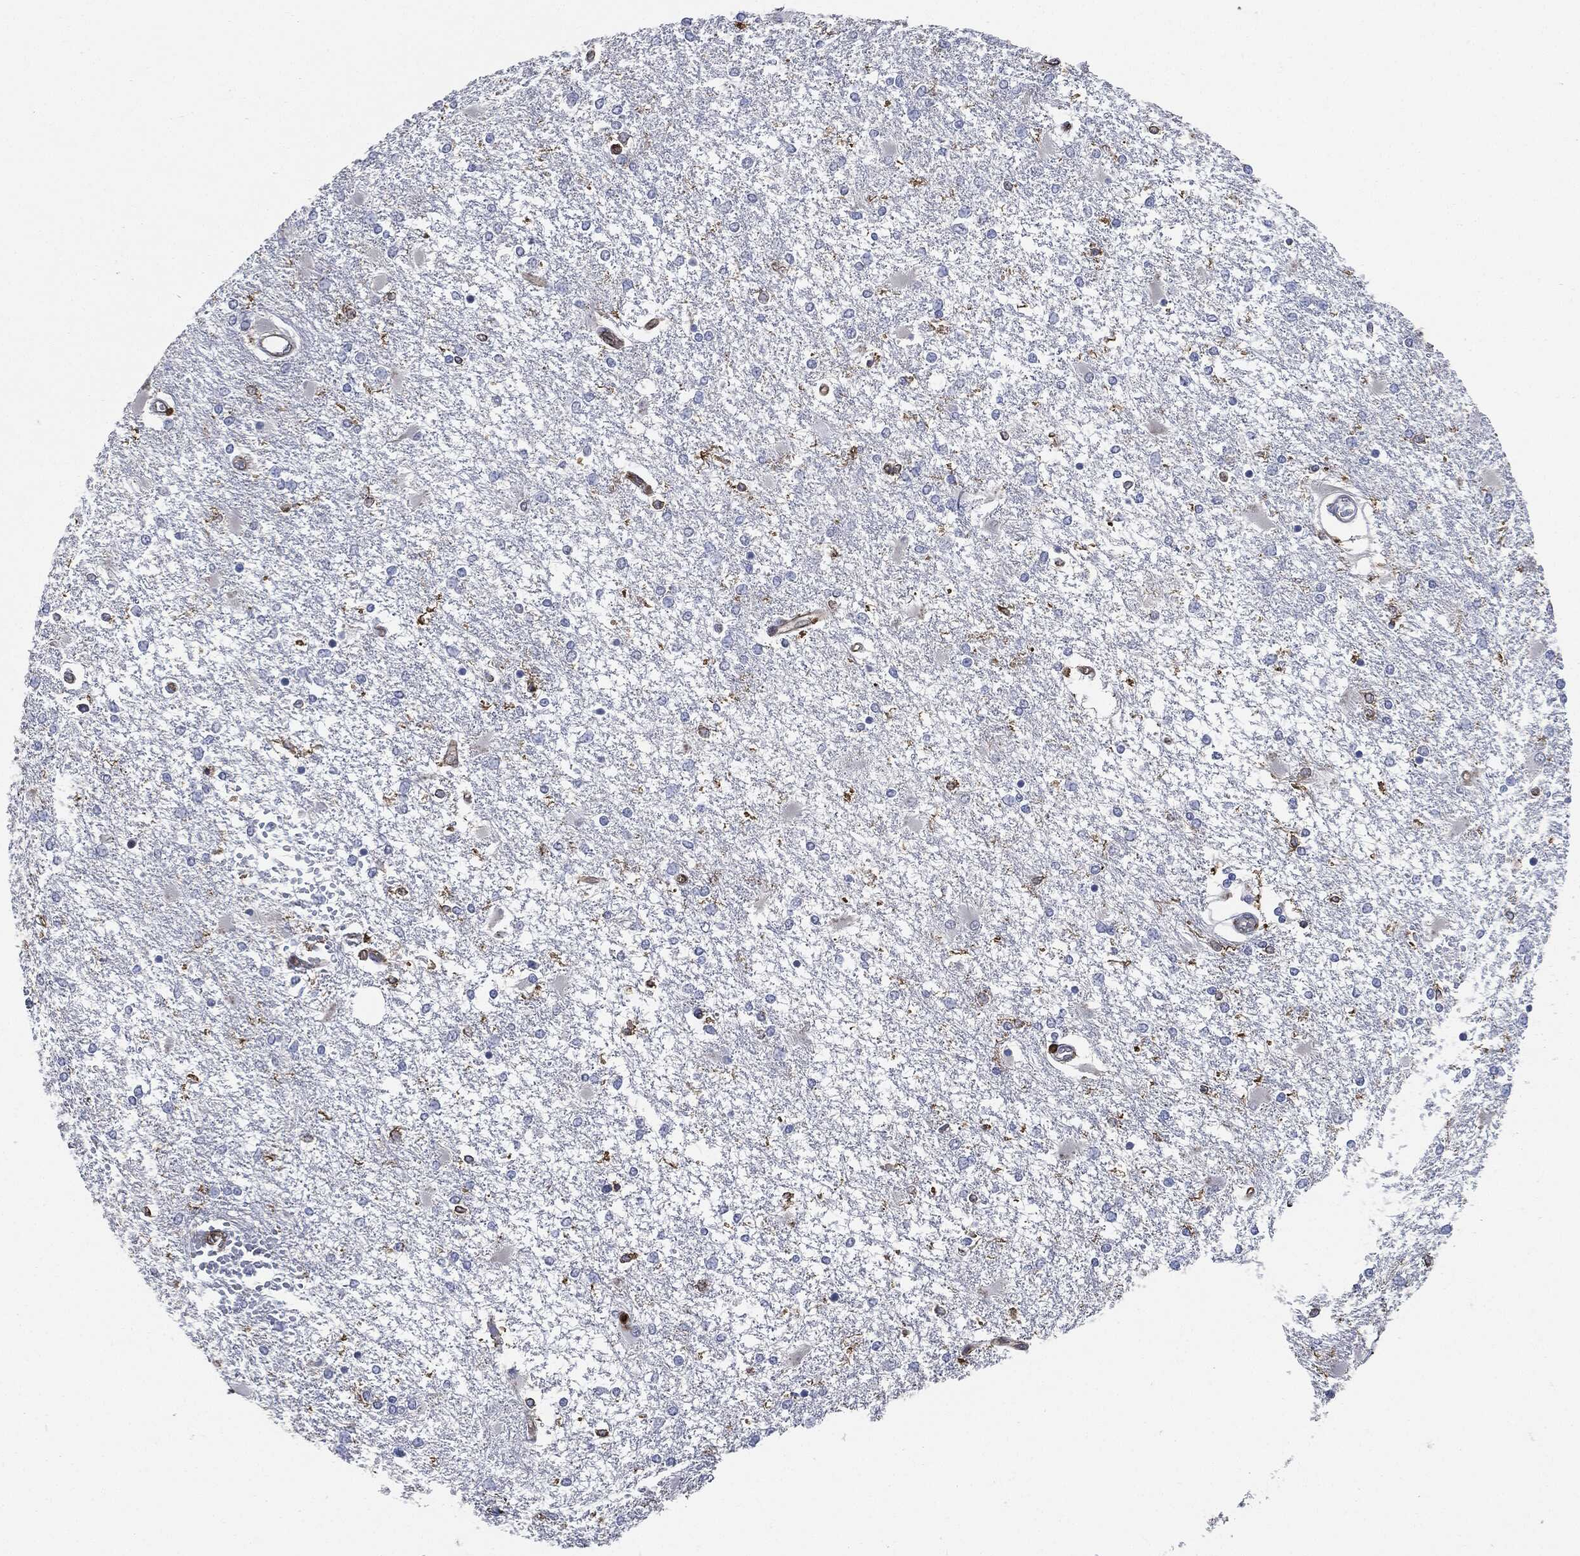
{"staining": {"intensity": "negative", "quantity": "none", "location": "none"}, "tissue": "glioma", "cell_type": "Tumor cells", "image_type": "cancer", "snomed": [{"axis": "morphology", "description": "Glioma, malignant, High grade"}, {"axis": "topography", "description": "Cerebral cortex"}], "caption": "IHC of glioma shows no positivity in tumor cells.", "gene": "PTPRC", "patient": {"sex": "male", "age": 79}}